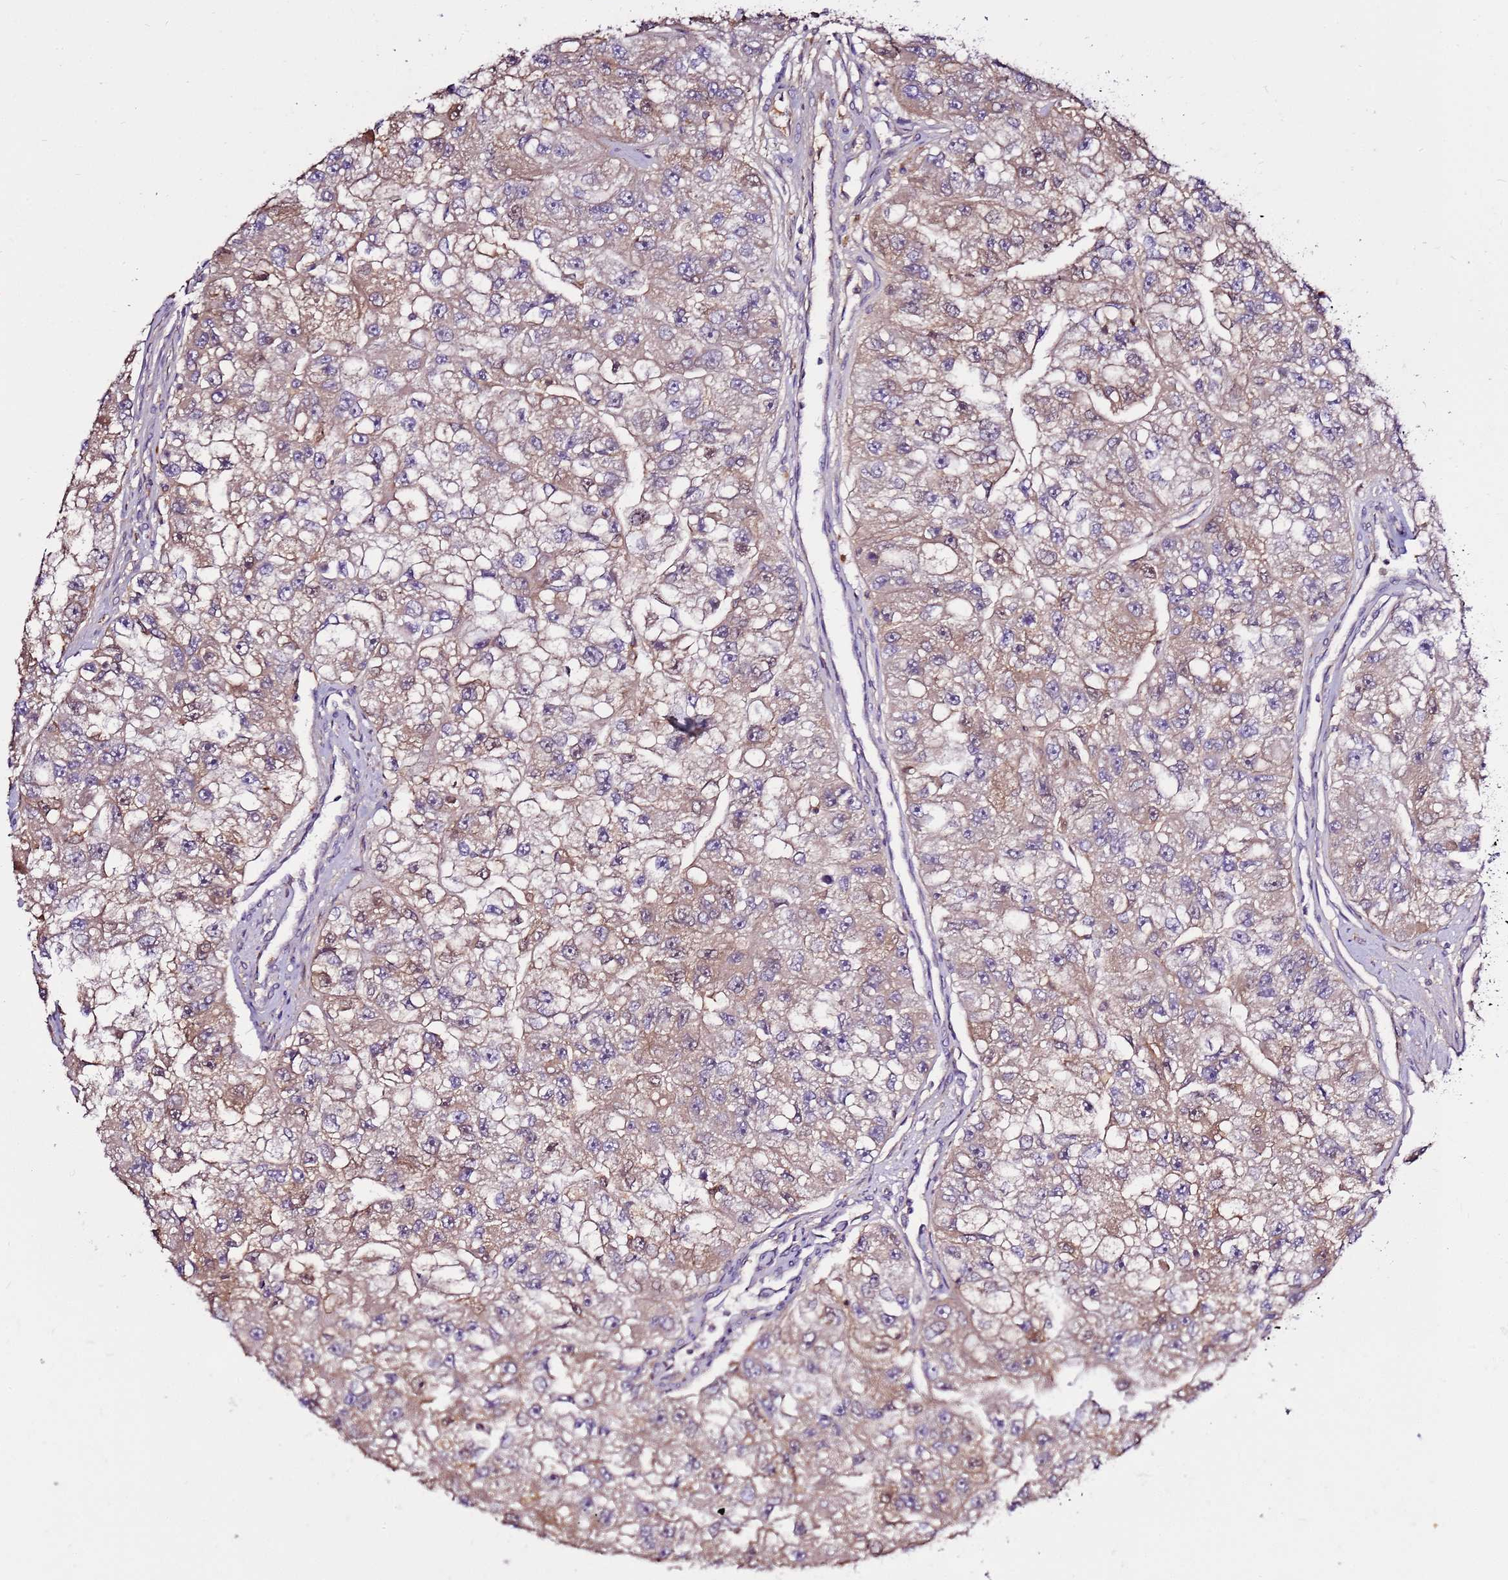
{"staining": {"intensity": "moderate", "quantity": ">75%", "location": "cytoplasmic/membranous"}, "tissue": "renal cancer", "cell_type": "Tumor cells", "image_type": "cancer", "snomed": [{"axis": "morphology", "description": "Adenocarcinoma, NOS"}, {"axis": "topography", "description": "Kidney"}], "caption": "The image shows a brown stain indicating the presence of a protein in the cytoplasmic/membranous of tumor cells in renal cancer (adenocarcinoma). (DAB (3,3'-diaminobenzidine) IHC, brown staining for protein, blue staining for nuclei).", "gene": "ZNF624", "patient": {"sex": "male", "age": 63}}